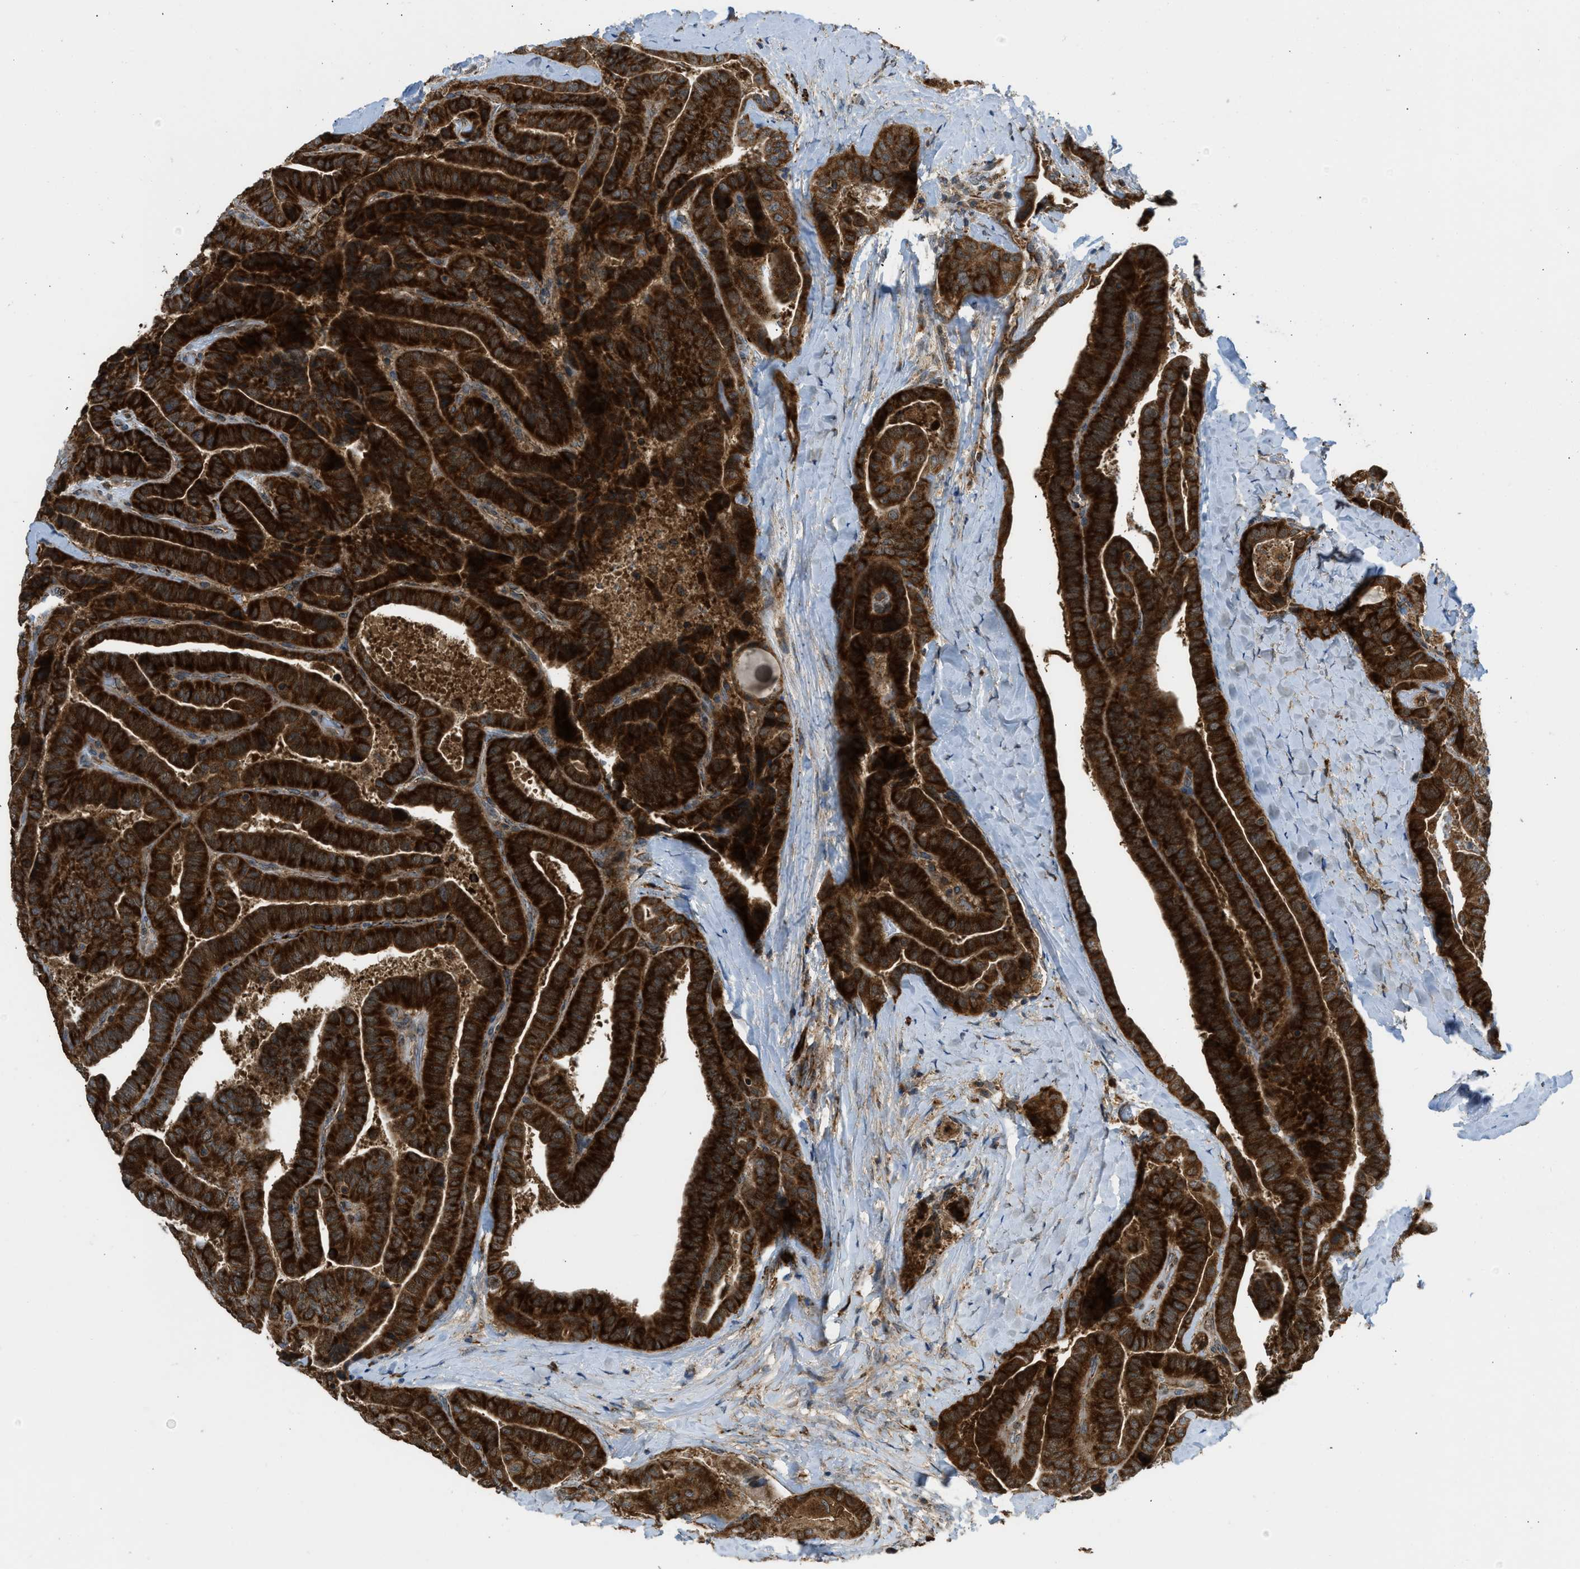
{"staining": {"intensity": "strong", "quantity": ">75%", "location": "cytoplasmic/membranous"}, "tissue": "thyroid cancer", "cell_type": "Tumor cells", "image_type": "cancer", "snomed": [{"axis": "morphology", "description": "Papillary adenocarcinoma, NOS"}, {"axis": "topography", "description": "Thyroid gland"}], "caption": "The image demonstrates staining of thyroid cancer (papillary adenocarcinoma), revealing strong cytoplasmic/membranous protein staining (brown color) within tumor cells.", "gene": "SESN2", "patient": {"sex": "male", "age": 77}}